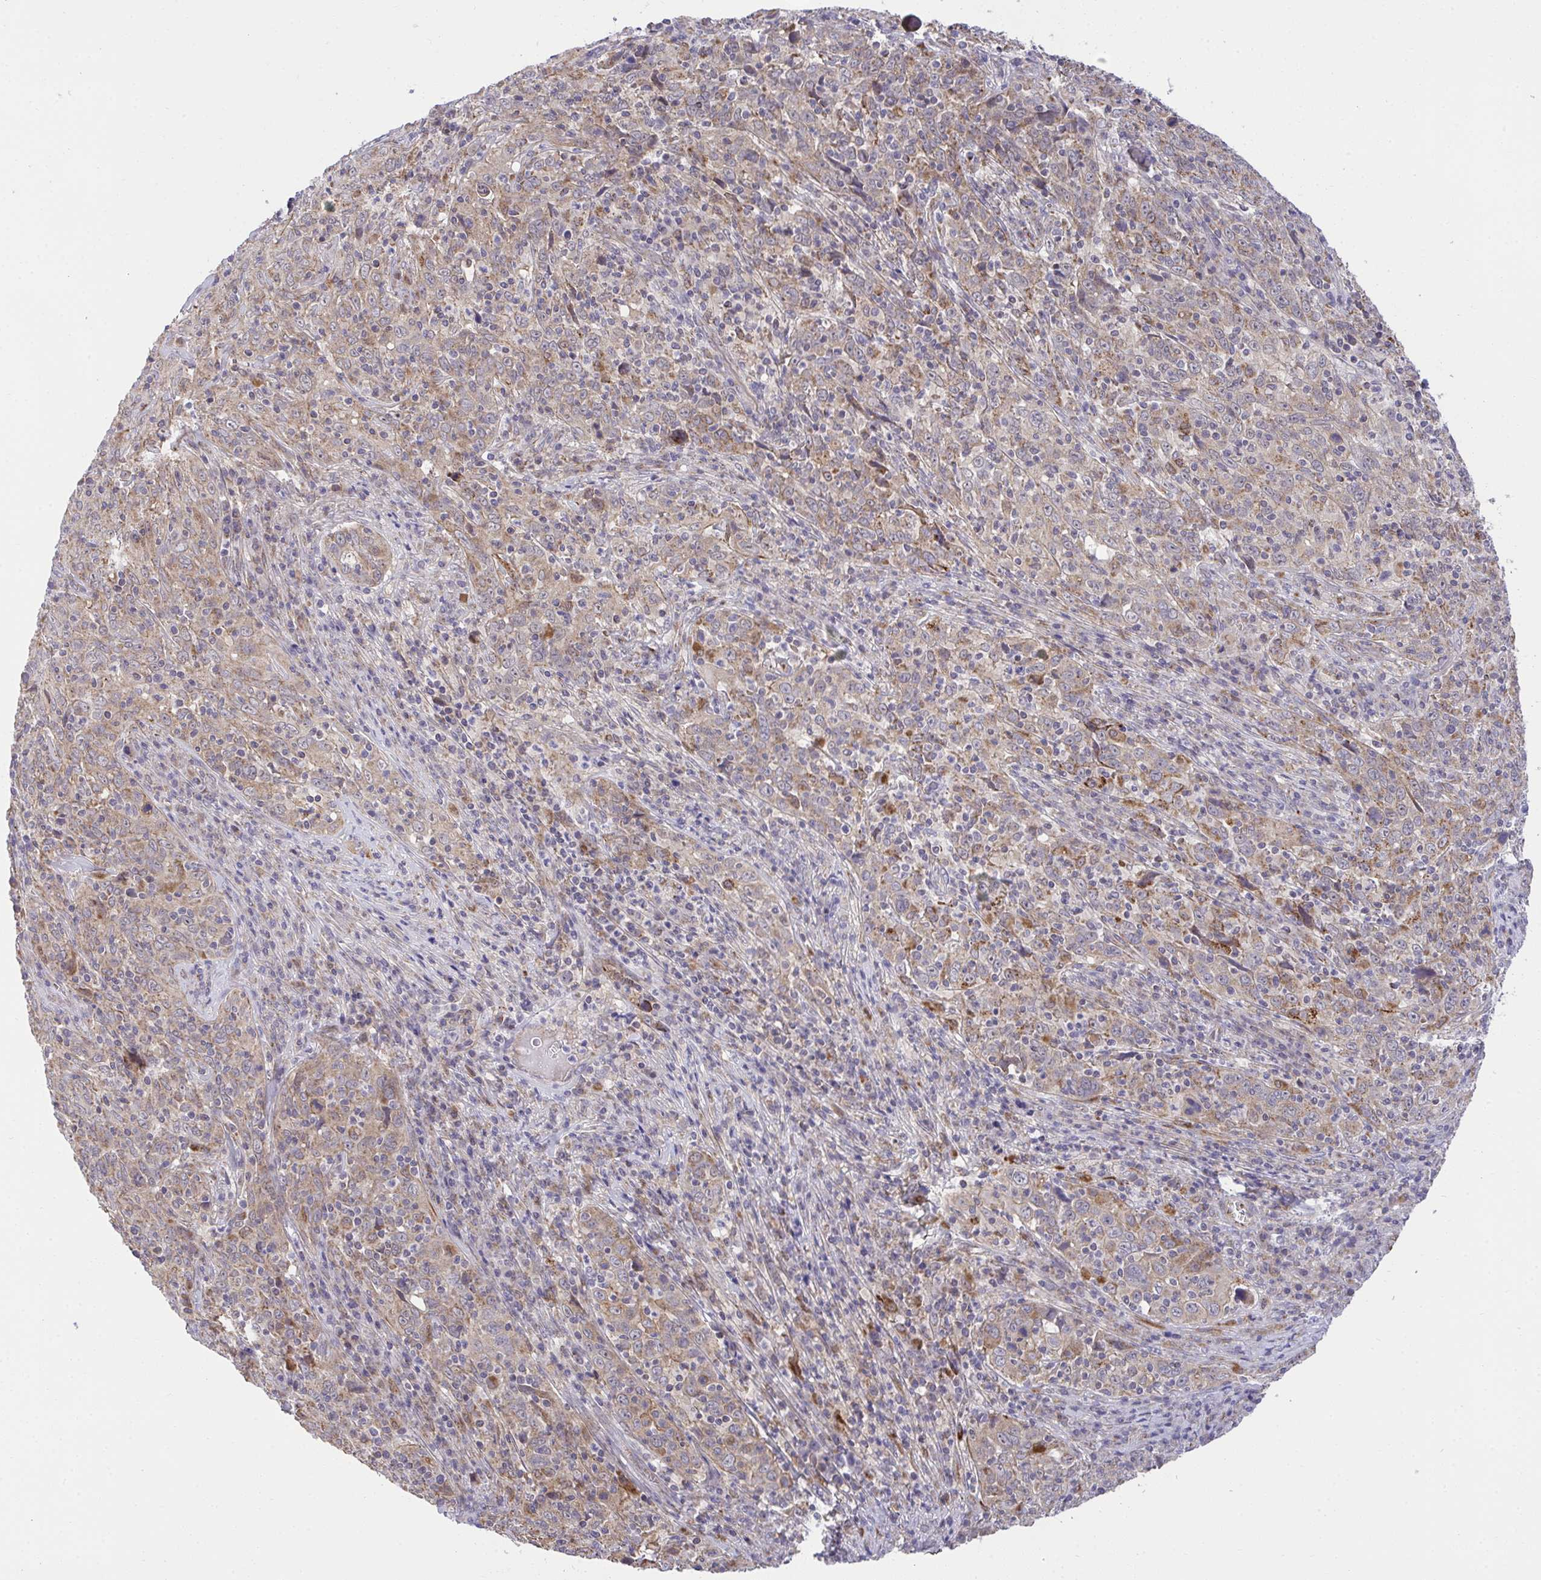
{"staining": {"intensity": "weak", "quantity": ">75%", "location": "cytoplasmic/membranous"}, "tissue": "cervical cancer", "cell_type": "Tumor cells", "image_type": "cancer", "snomed": [{"axis": "morphology", "description": "Squamous cell carcinoma, NOS"}, {"axis": "topography", "description": "Cervix"}], "caption": "Immunohistochemistry (IHC) of human cervical cancer demonstrates low levels of weak cytoplasmic/membranous staining in approximately >75% of tumor cells. Using DAB (3,3'-diaminobenzidine) (brown) and hematoxylin (blue) stains, captured at high magnification using brightfield microscopy.", "gene": "XAF1", "patient": {"sex": "female", "age": 46}}